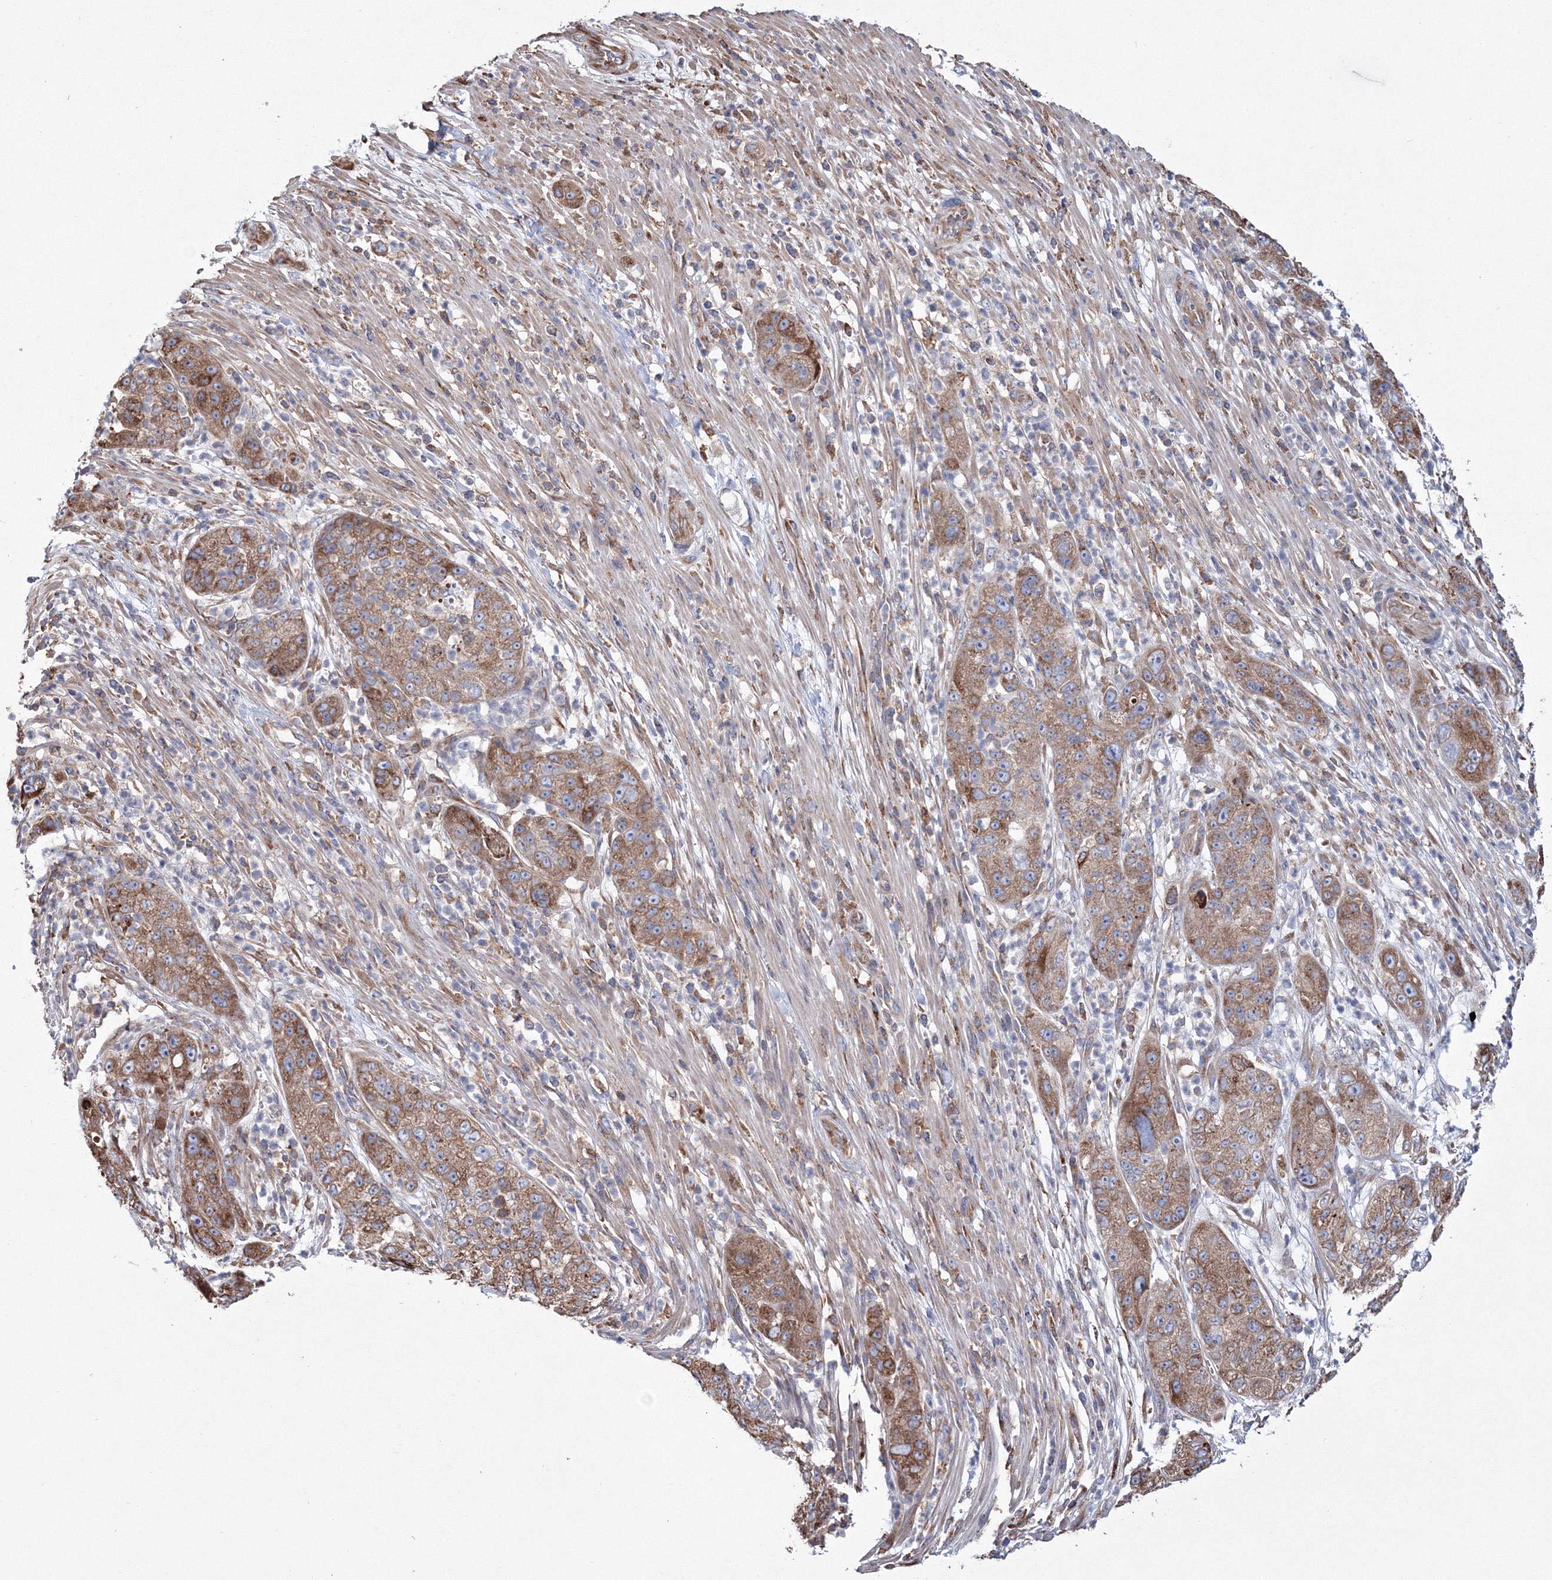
{"staining": {"intensity": "moderate", "quantity": ">75%", "location": "cytoplasmic/membranous"}, "tissue": "pancreatic cancer", "cell_type": "Tumor cells", "image_type": "cancer", "snomed": [{"axis": "morphology", "description": "Adenocarcinoma, NOS"}, {"axis": "topography", "description": "Pancreas"}], "caption": "Immunohistochemical staining of human adenocarcinoma (pancreatic) demonstrates medium levels of moderate cytoplasmic/membranous expression in approximately >75% of tumor cells.", "gene": "VPS8", "patient": {"sex": "female", "age": 78}}